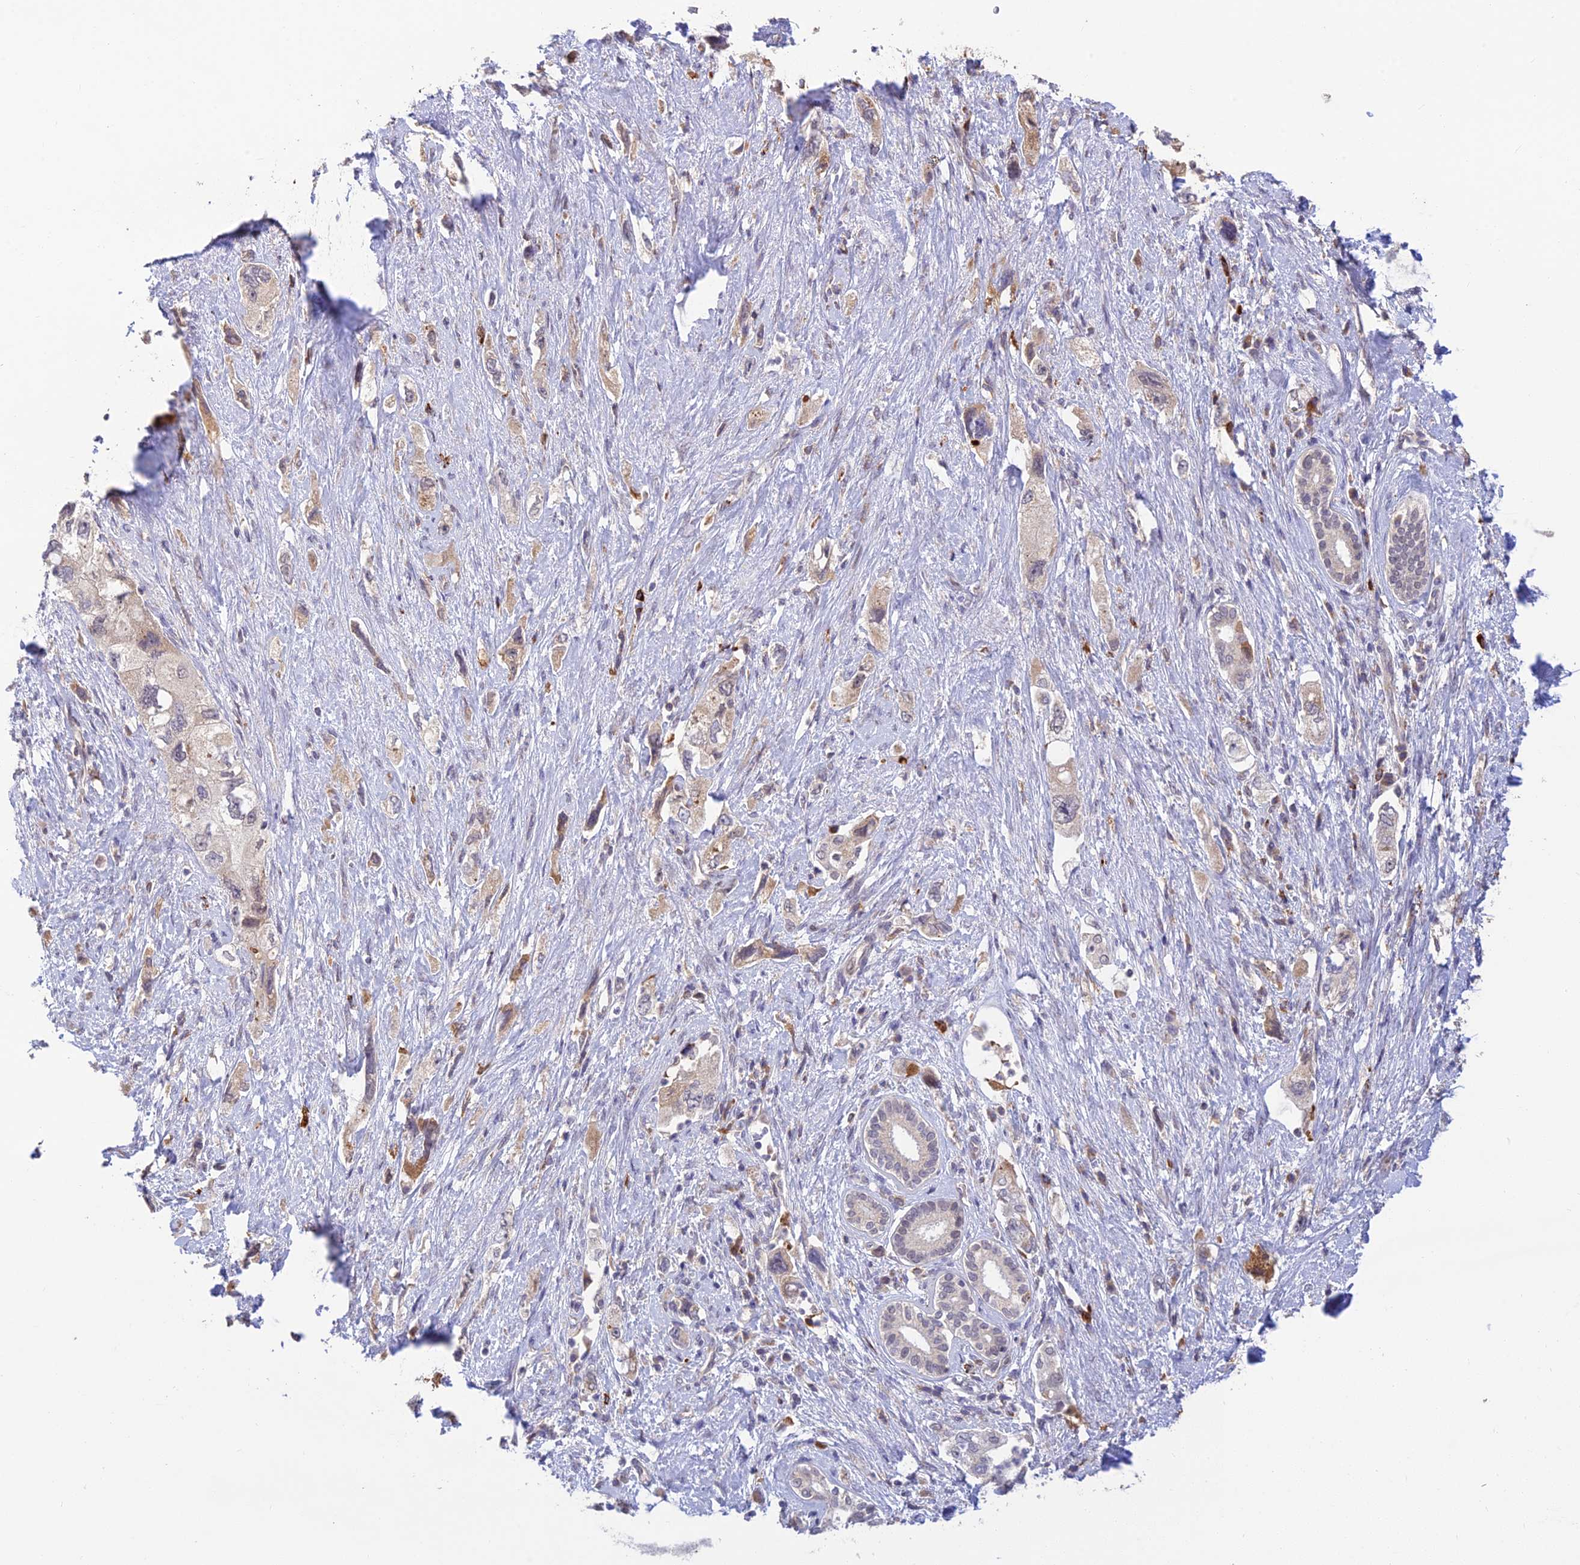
{"staining": {"intensity": "weak", "quantity": "25%-75%", "location": "cytoplasmic/membranous"}, "tissue": "pancreatic cancer", "cell_type": "Tumor cells", "image_type": "cancer", "snomed": [{"axis": "morphology", "description": "Adenocarcinoma, NOS"}, {"axis": "topography", "description": "Pancreas"}], "caption": "Immunohistochemistry (DAB) staining of pancreatic adenocarcinoma demonstrates weak cytoplasmic/membranous protein staining in about 25%-75% of tumor cells.", "gene": "ASPDH", "patient": {"sex": "female", "age": 73}}